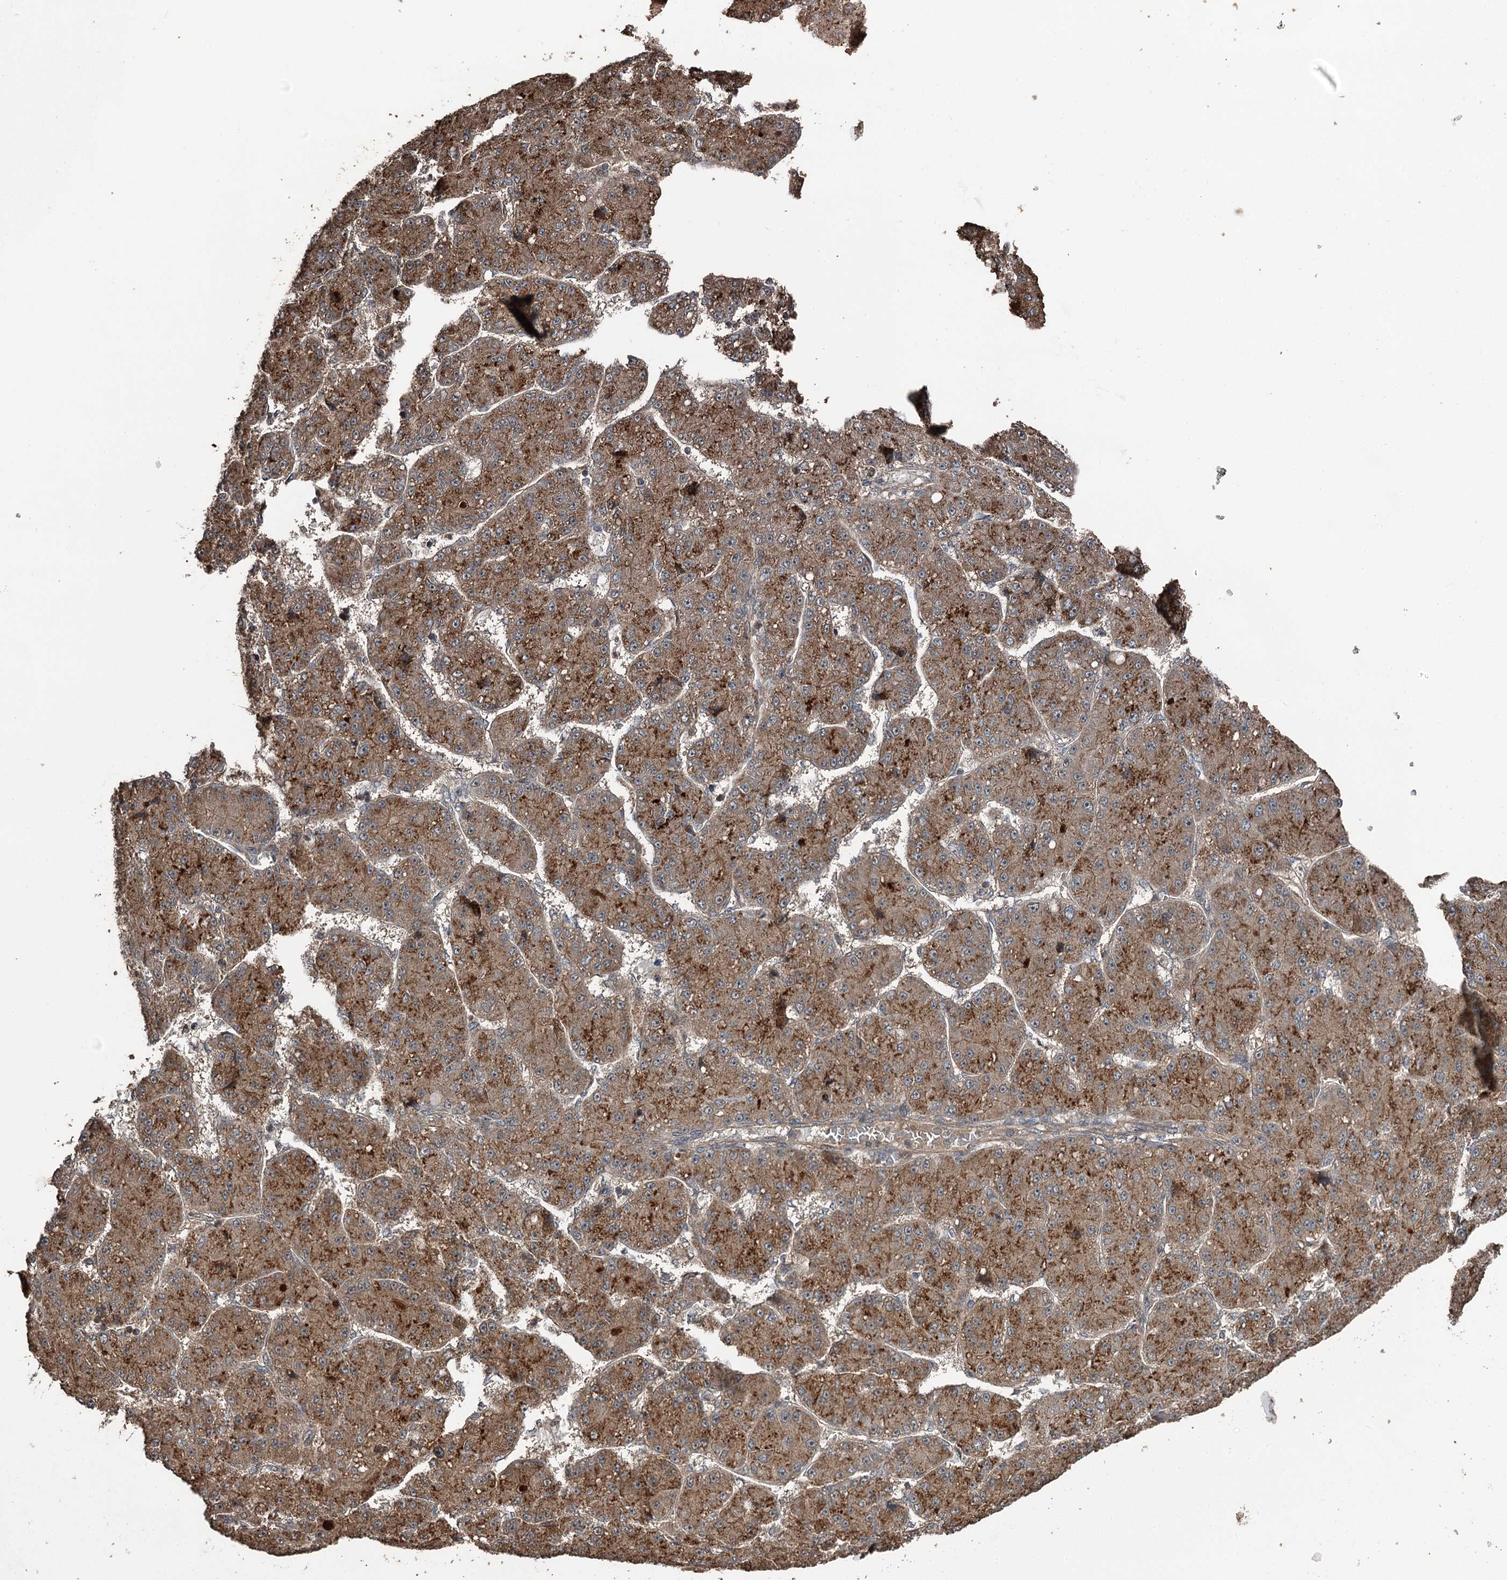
{"staining": {"intensity": "moderate", "quantity": ">75%", "location": "cytoplasmic/membranous"}, "tissue": "liver cancer", "cell_type": "Tumor cells", "image_type": "cancer", "snomed": [{"axis": "morphology", "description": "Carcinoma, Hepatocellular, NOS"}, {"axis": "topography", "description": "Liver"}], "caption": "Liver hepatocellular carcinoma stained for a protein demonstrates moderate cytoplasmic/membranous positivity in tumor cells.", "gene": "RAB21", "patient": {"sex": "male", "age": 67}}